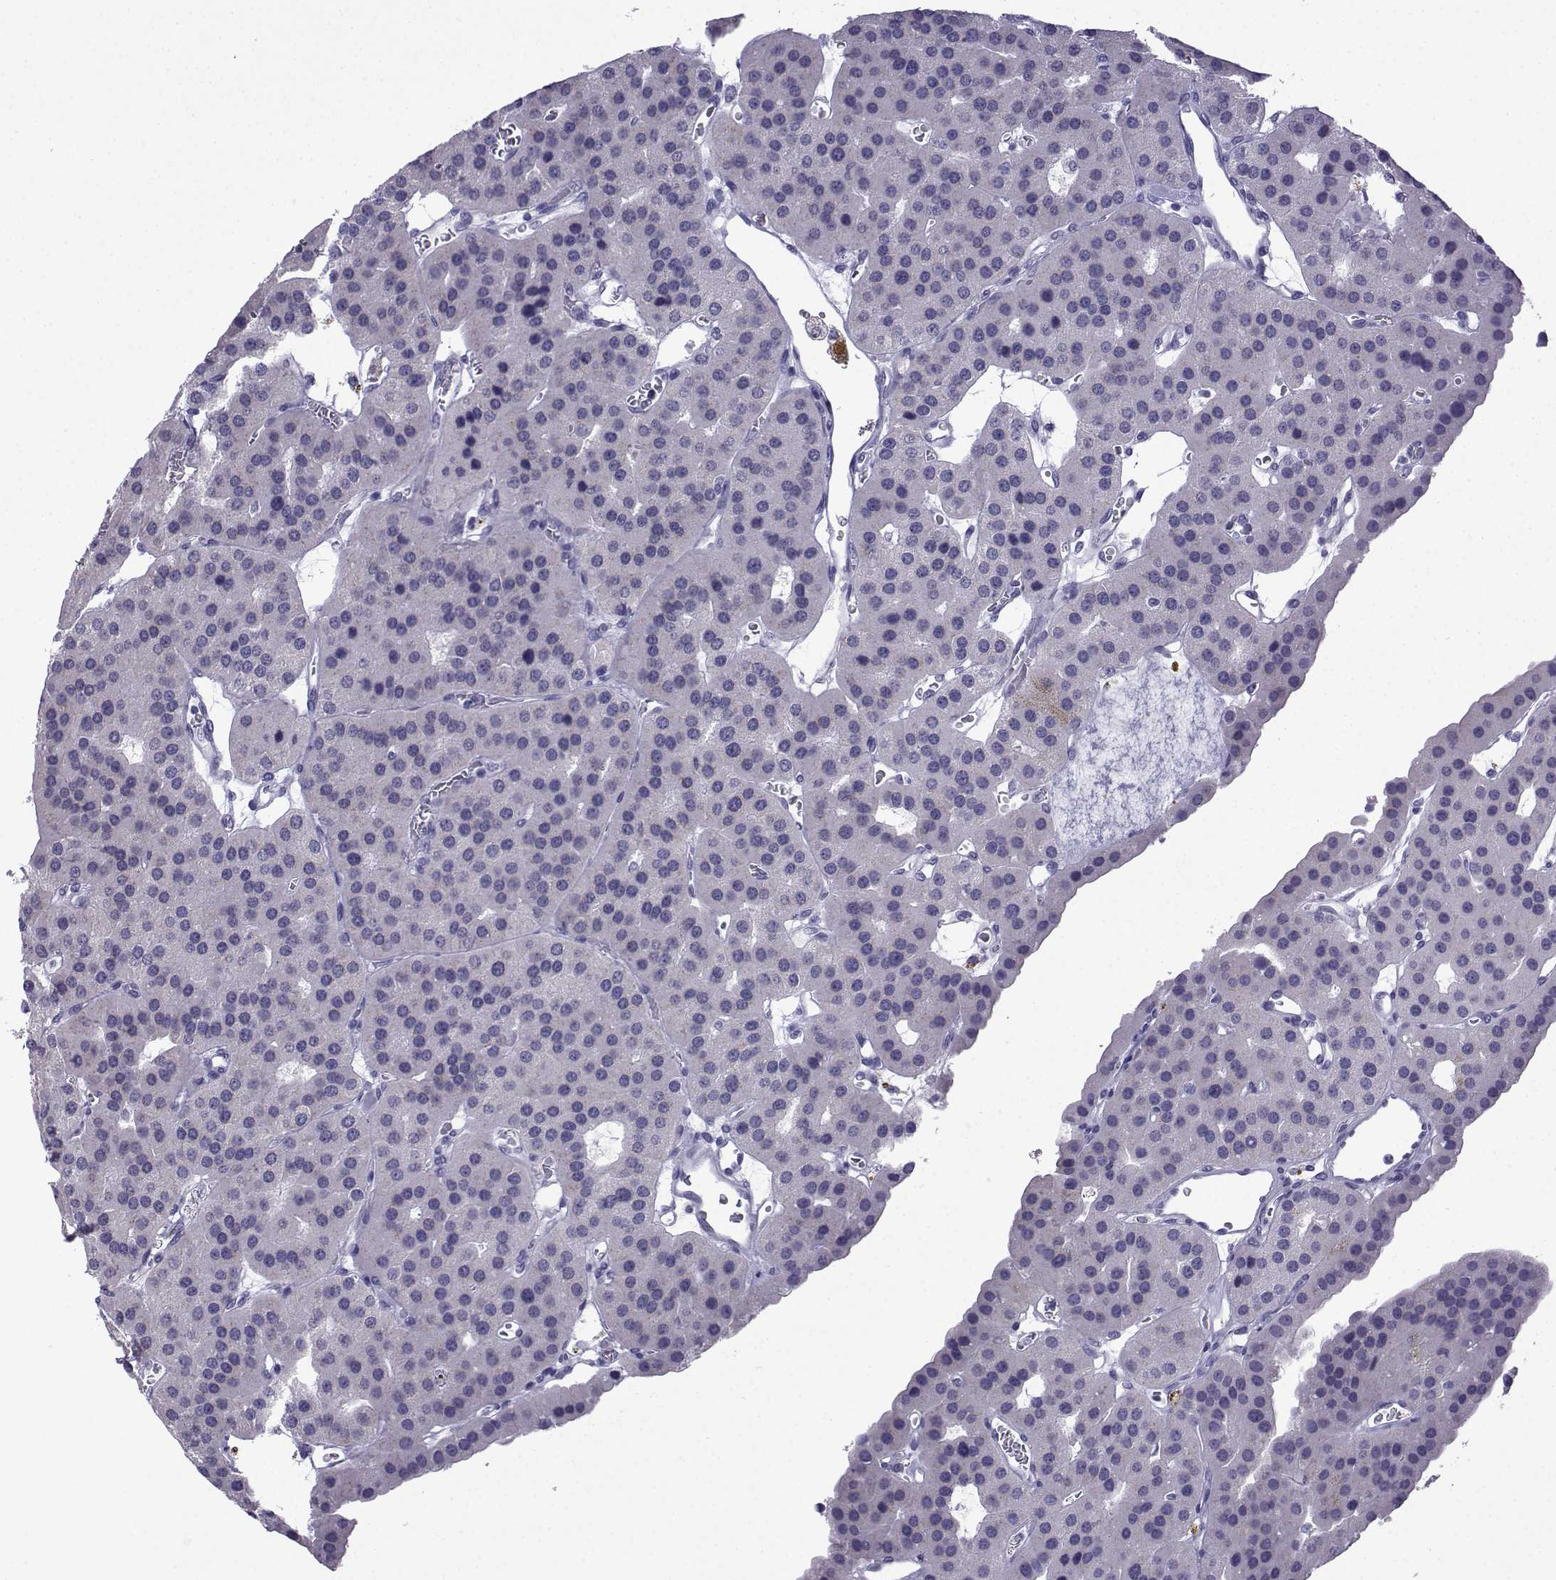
{"staining": {"intensity": "negative", "quantity": "none", "location": "none"}, "tissue": "parathyroid gland", "cell_type": "Glandular cells", "image_type": "normal", "snomed": [{"axis": "morphology", "description": "Normal tissue, NOS"}, {"axis": "morphology", "description": "Adenoma, NOS"}, {"axis": "topography", "description": "Parathyroid gland"}], "caption": "Immunohistochemistry (IHC) of benign parathyroid gland displays no expression in glandular cells. The staining was performed using DAB (3,3'-diaminobenzidine) to visualize the protein expression in brown, while the nuclei were stained in blue with hematoxylin (Magnification: 20x).", "gene": "ACRBP", "patient": {"sex": "female", "age": 86}}